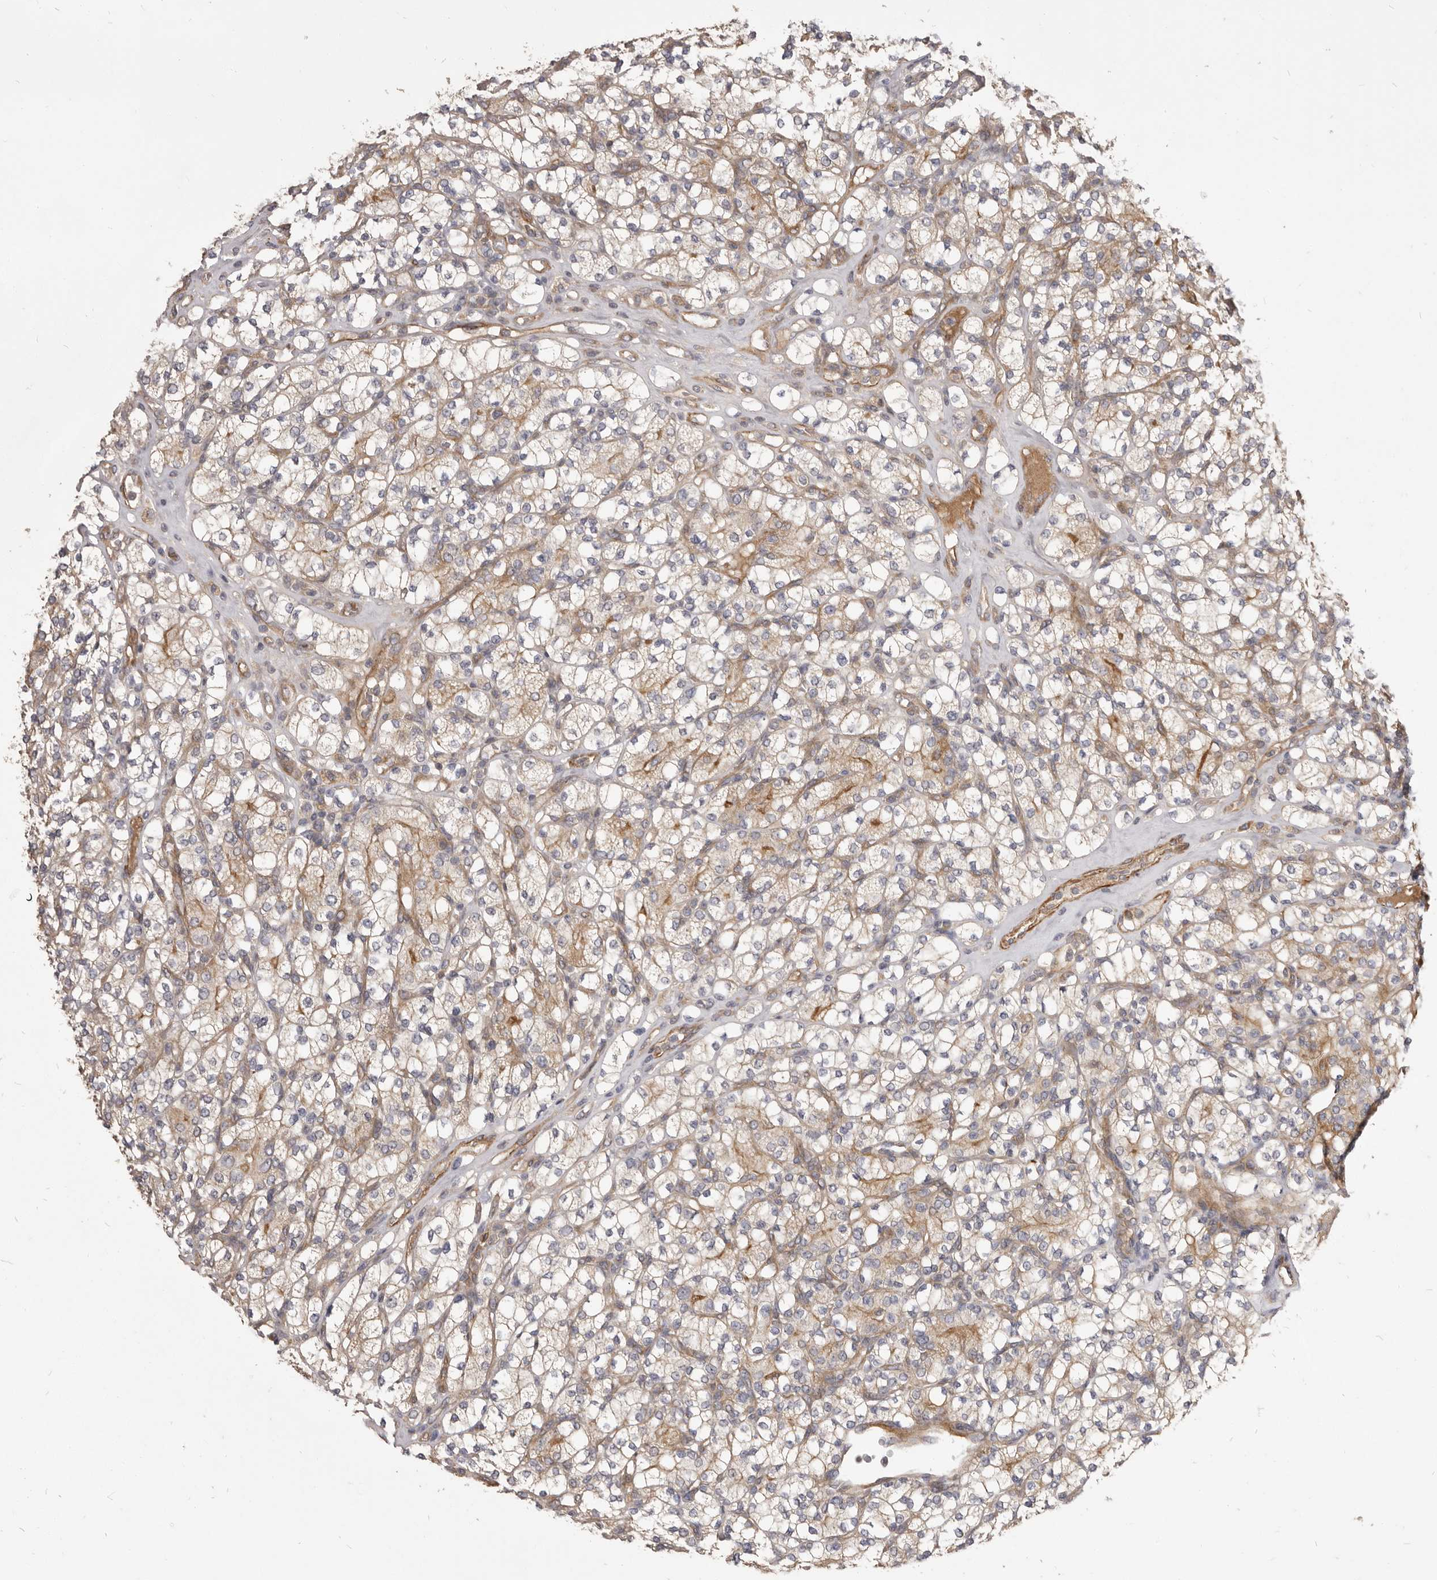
{"staining": {"intensity": "moderate", "quantity": "25%-75%", "location": "cytoplasmic/membranous"}, "tissue": "renal cancer", "cell_type": "Tumor cells", "image_type": "cancer", "snomed": [{"axis": "morphology", "description": "Adenocarcinoma, NOS"}, {"axis": "topography", "description": "Kidney"}], "caption": "A brown stain shows moderate cytoplasmic/membranous positivity of a protein in human adenocarcinoma (renal) tumor cells.", "gene": "VPS45", "patient": {"sex": "male", "age": 77}}